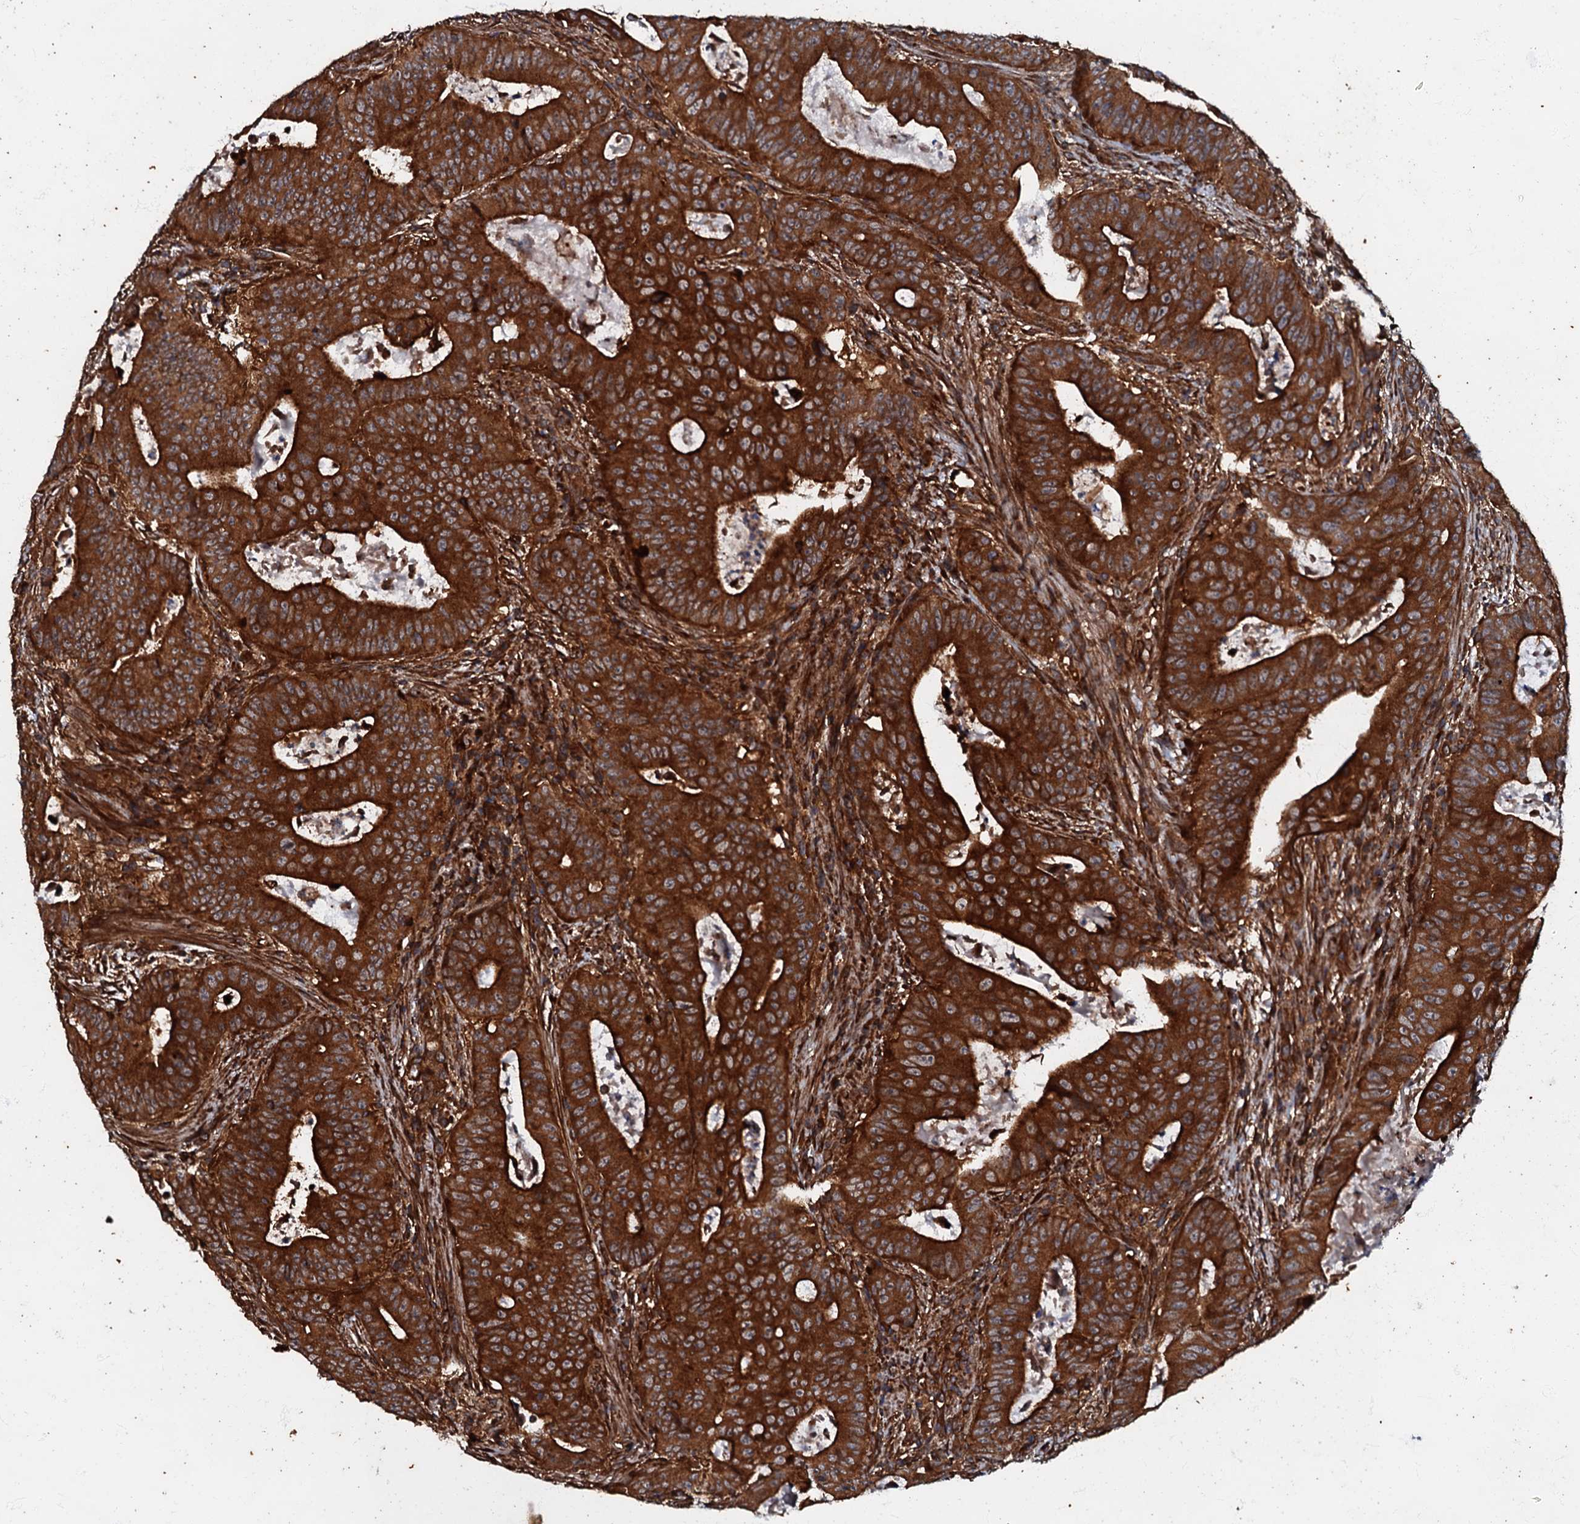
{"staining": {"intensity": "strong", "quantity": ">75%", "location": "cytoplasmic/membranous"}, "tissue": "colorectal cancer", "cell_type": "Tumor cells", "image_type": "cancer", "snomed": [{"axis": "morphology", "description": "Adenocarcinoma, NOS"}, {"axis": "topography", "description": "Rectum"}], "caption": "Colorectal cancer (adenocarcinoma) stained for a protein (brown) reveals strong cytoplasmic/membranous positive expression in approximately >75% of tumor cells.", "gene": "BLOC1S6", "patient": {"sex": "female", "age": 75}}